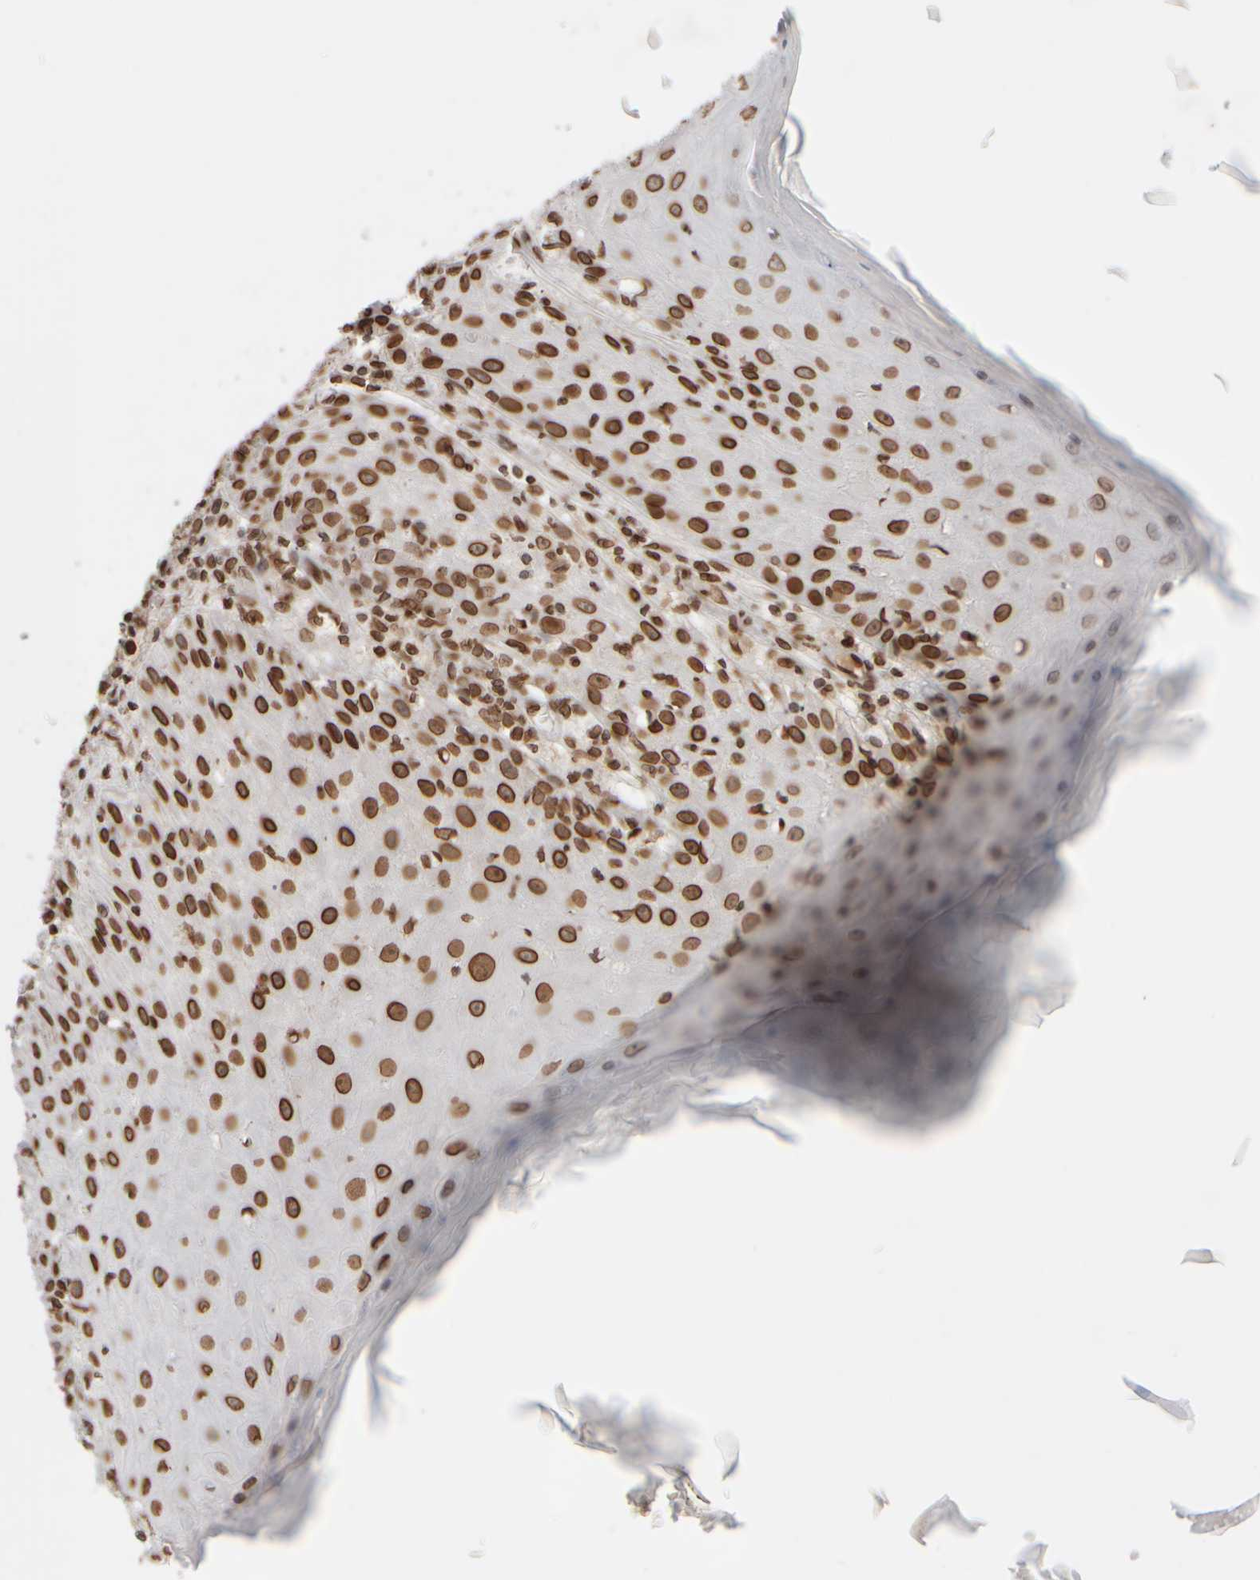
{"staining": {"intensity": "strong", "quantity": ">75%", "location": "cytoplasmic/membranous,nuclear"}, "tissue": "skin cancer", "cell_type": "Tumor cells", "image_type": "cancer", "snomed": [{"axis": "morphology", "description": "Squamous cell carcinoma, NOS"}, {"axis": "topography", "description": "Skin"}], "caption": "Immunohistochemistry histopathology image of neoplastic tissue: human skin squamous cell carcinoma stained using immunohistochemistry exhibits high levels of strong protein expression localized specifically in the cytoplasmic/membranous and nuclear of tumor cells, appearing as a cytoplasmic/membranous and nuclear brown color.", "gene": "ZC3HC1", "patient": {"sex": "female", "age": 73}}